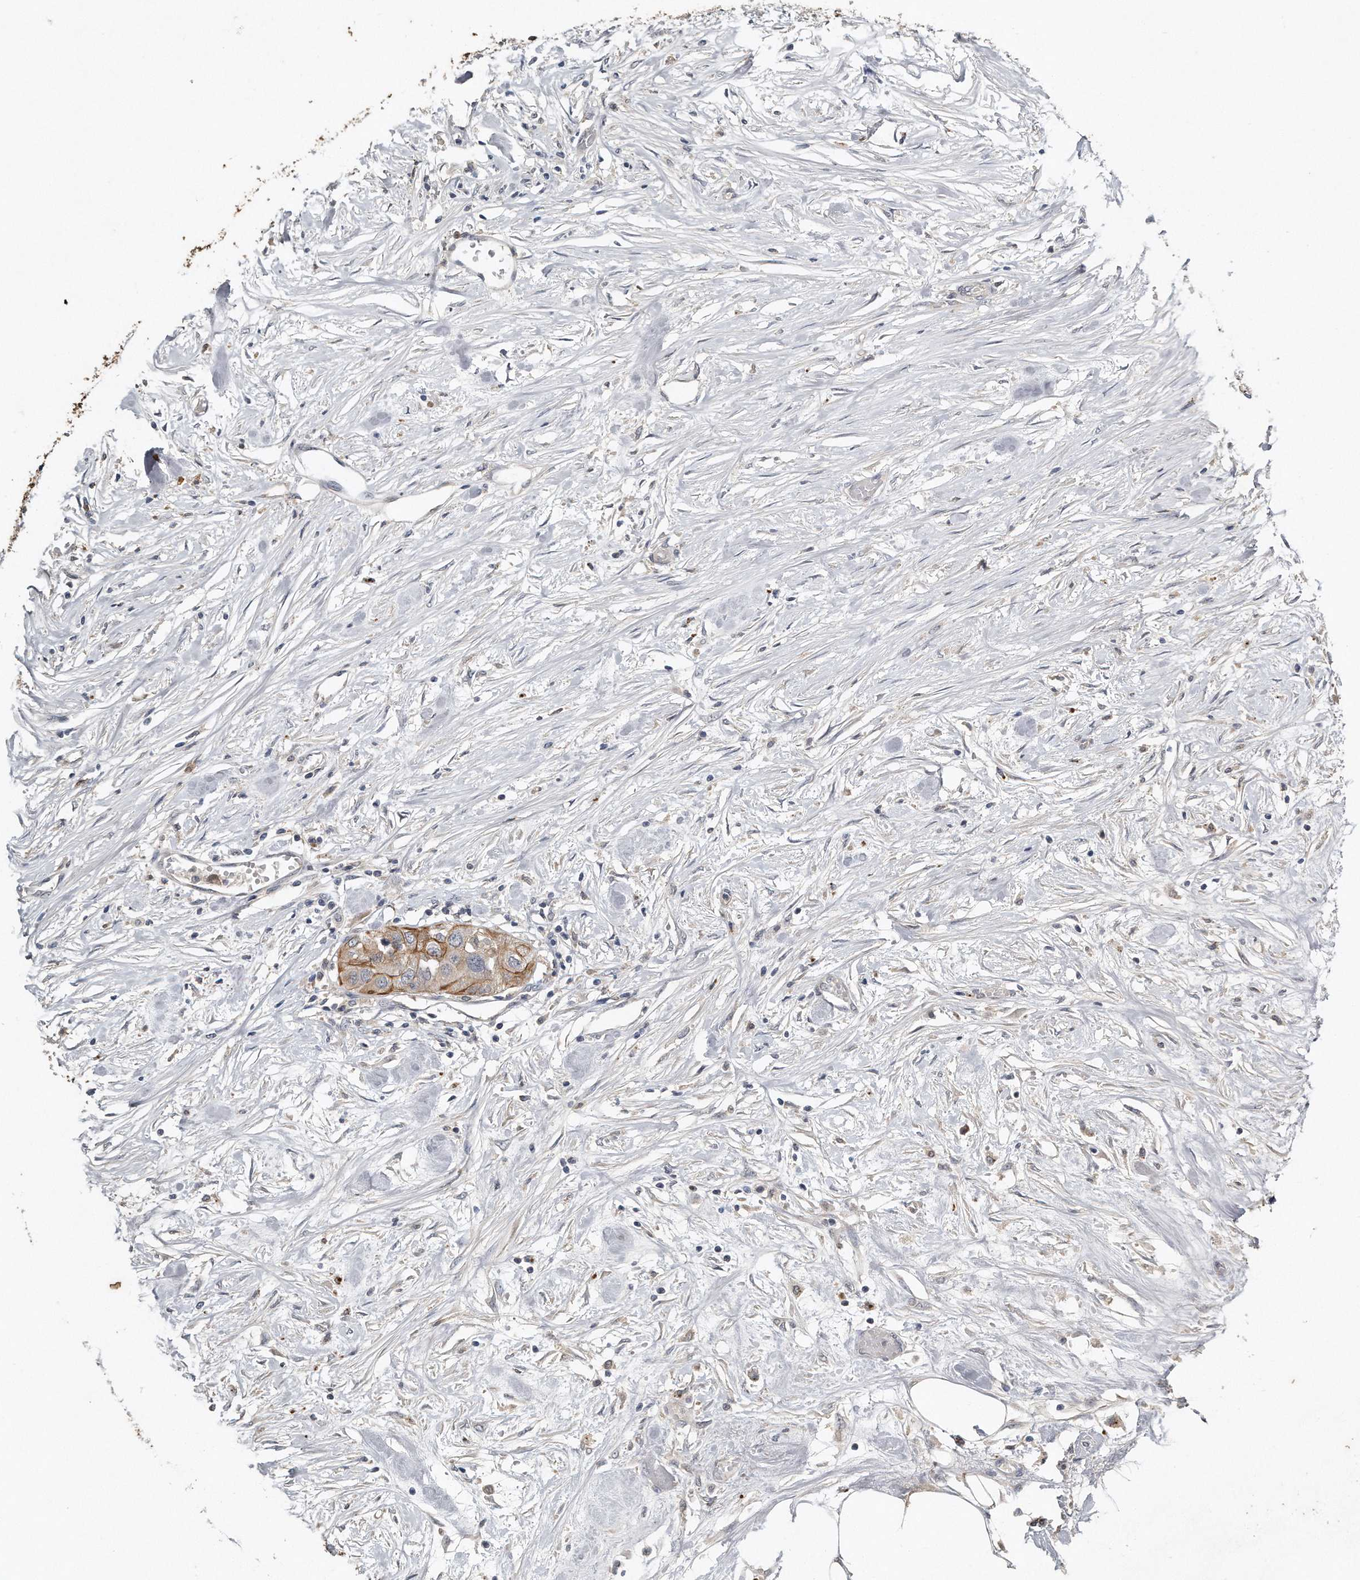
{"staining": {"intensity": "moderate", "quantity": "<25%", "location": "cytoplasmic/membranous"}, "tissue": "urothelial cancer", "cell_type": "Tumor cells", "image_type": "cancer", "snomed": [{"axis": "morphology", "description": "Urothelial carcinoma, High grade"}, {"axis": "topography", "description": "Urinary bladder"}], "caption": "Immunohistochemical staining of urothelial cancer demonstrates moderate cytoplasmic/membranous protein staining in about <25% of tumor cells.", "gene": "CAMK1", "patient": {"sex": "male", "age": 64}}